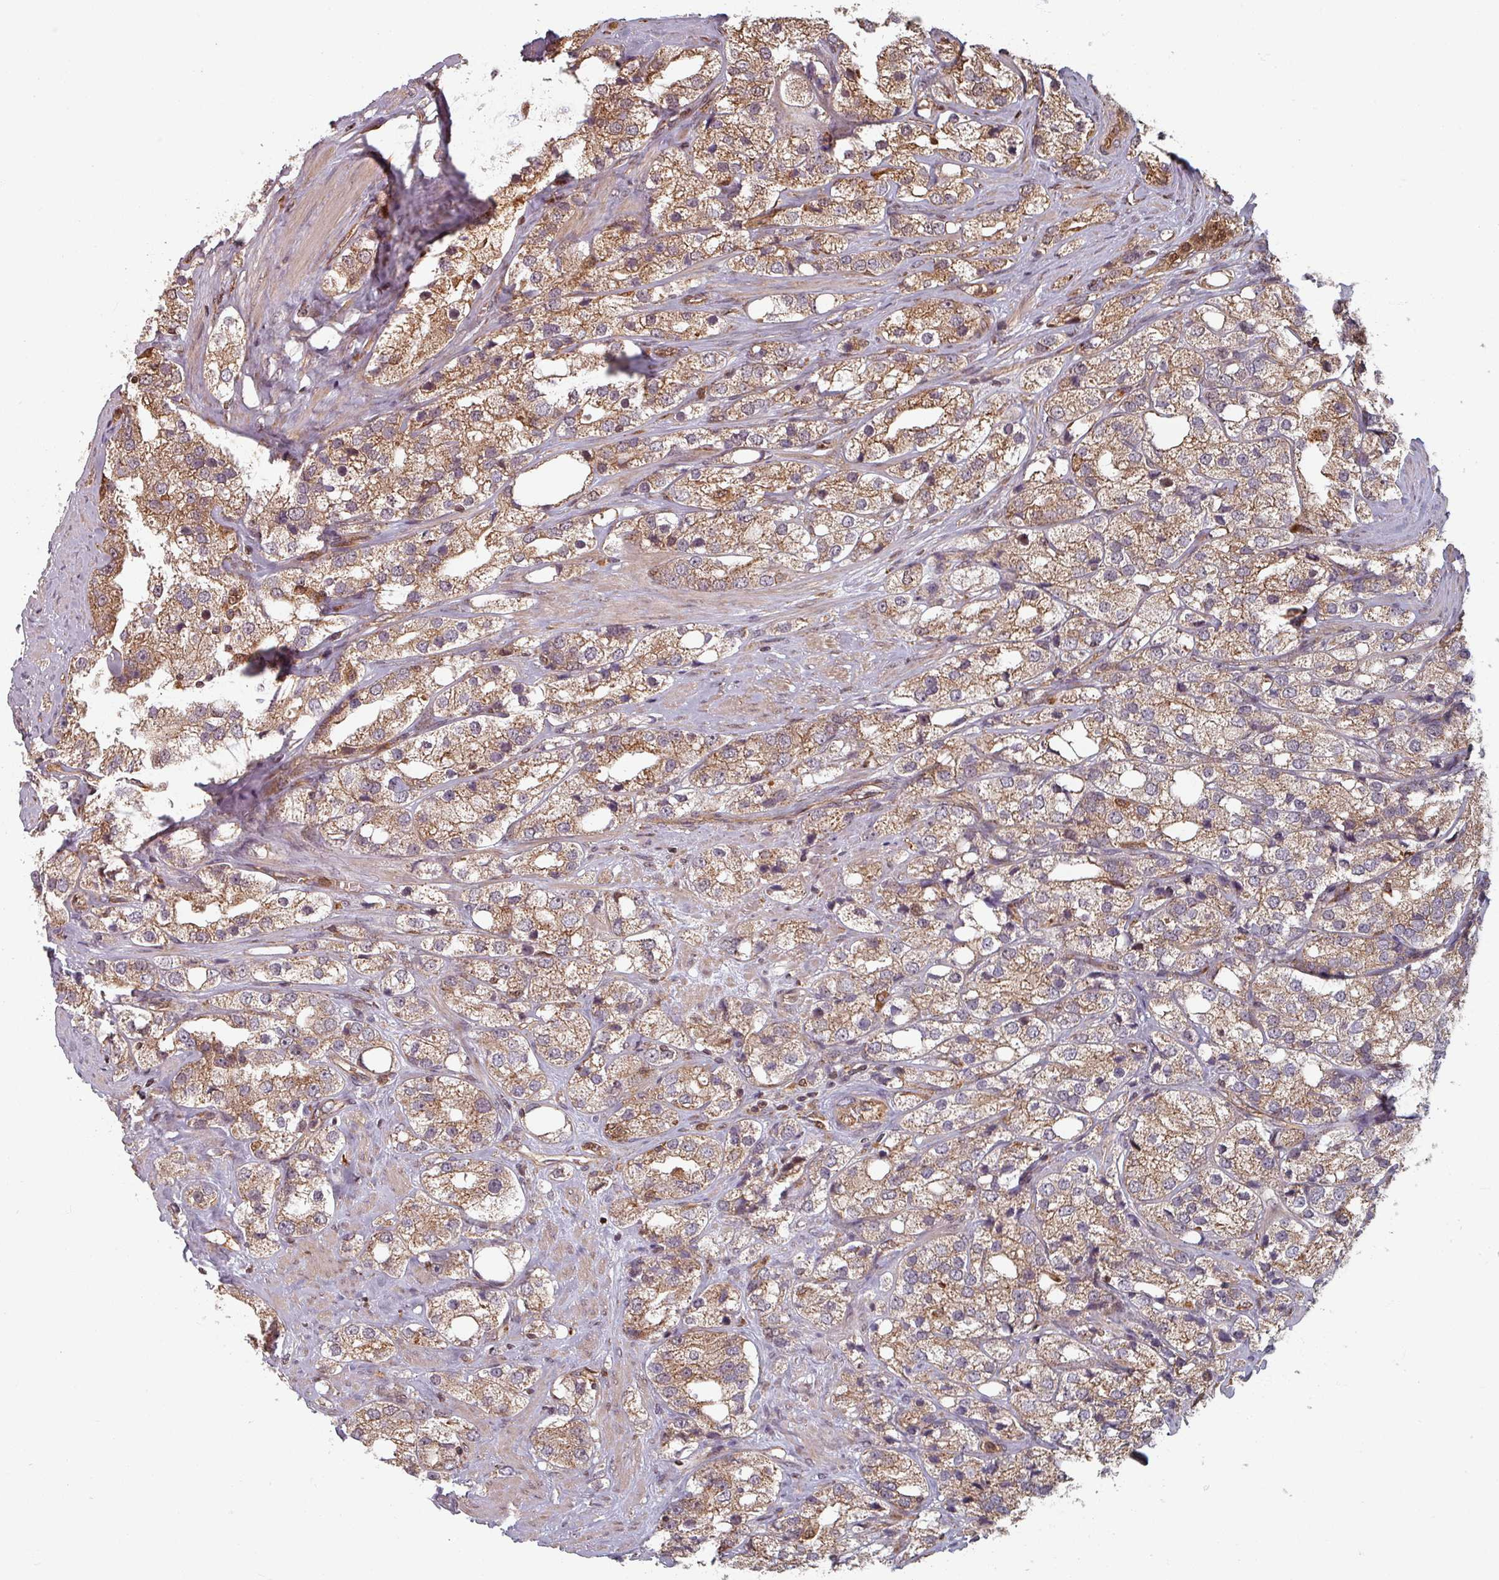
{"staining": {"intensity": "moderate", "quantity": ">75%", "location": "cytoplasmic/membranous"}, "tissue": "prostate cancer", "cell_type": "Tumor cells", "image_type": "cancer", "snomed": [{"axis": "morphology", "description": "Adenocarcinoma, NOS"}, {"axis": "topography", "description": "Prostate"}], "caption": "IHC (DAB) staining of human adenocarcinoma (prostate) displays moderate cytoplasmic/membranous protein staining in approximately >75% of tumor cells.", "gene": "EID1", "patient": {"sex": "male", "age": 79}}